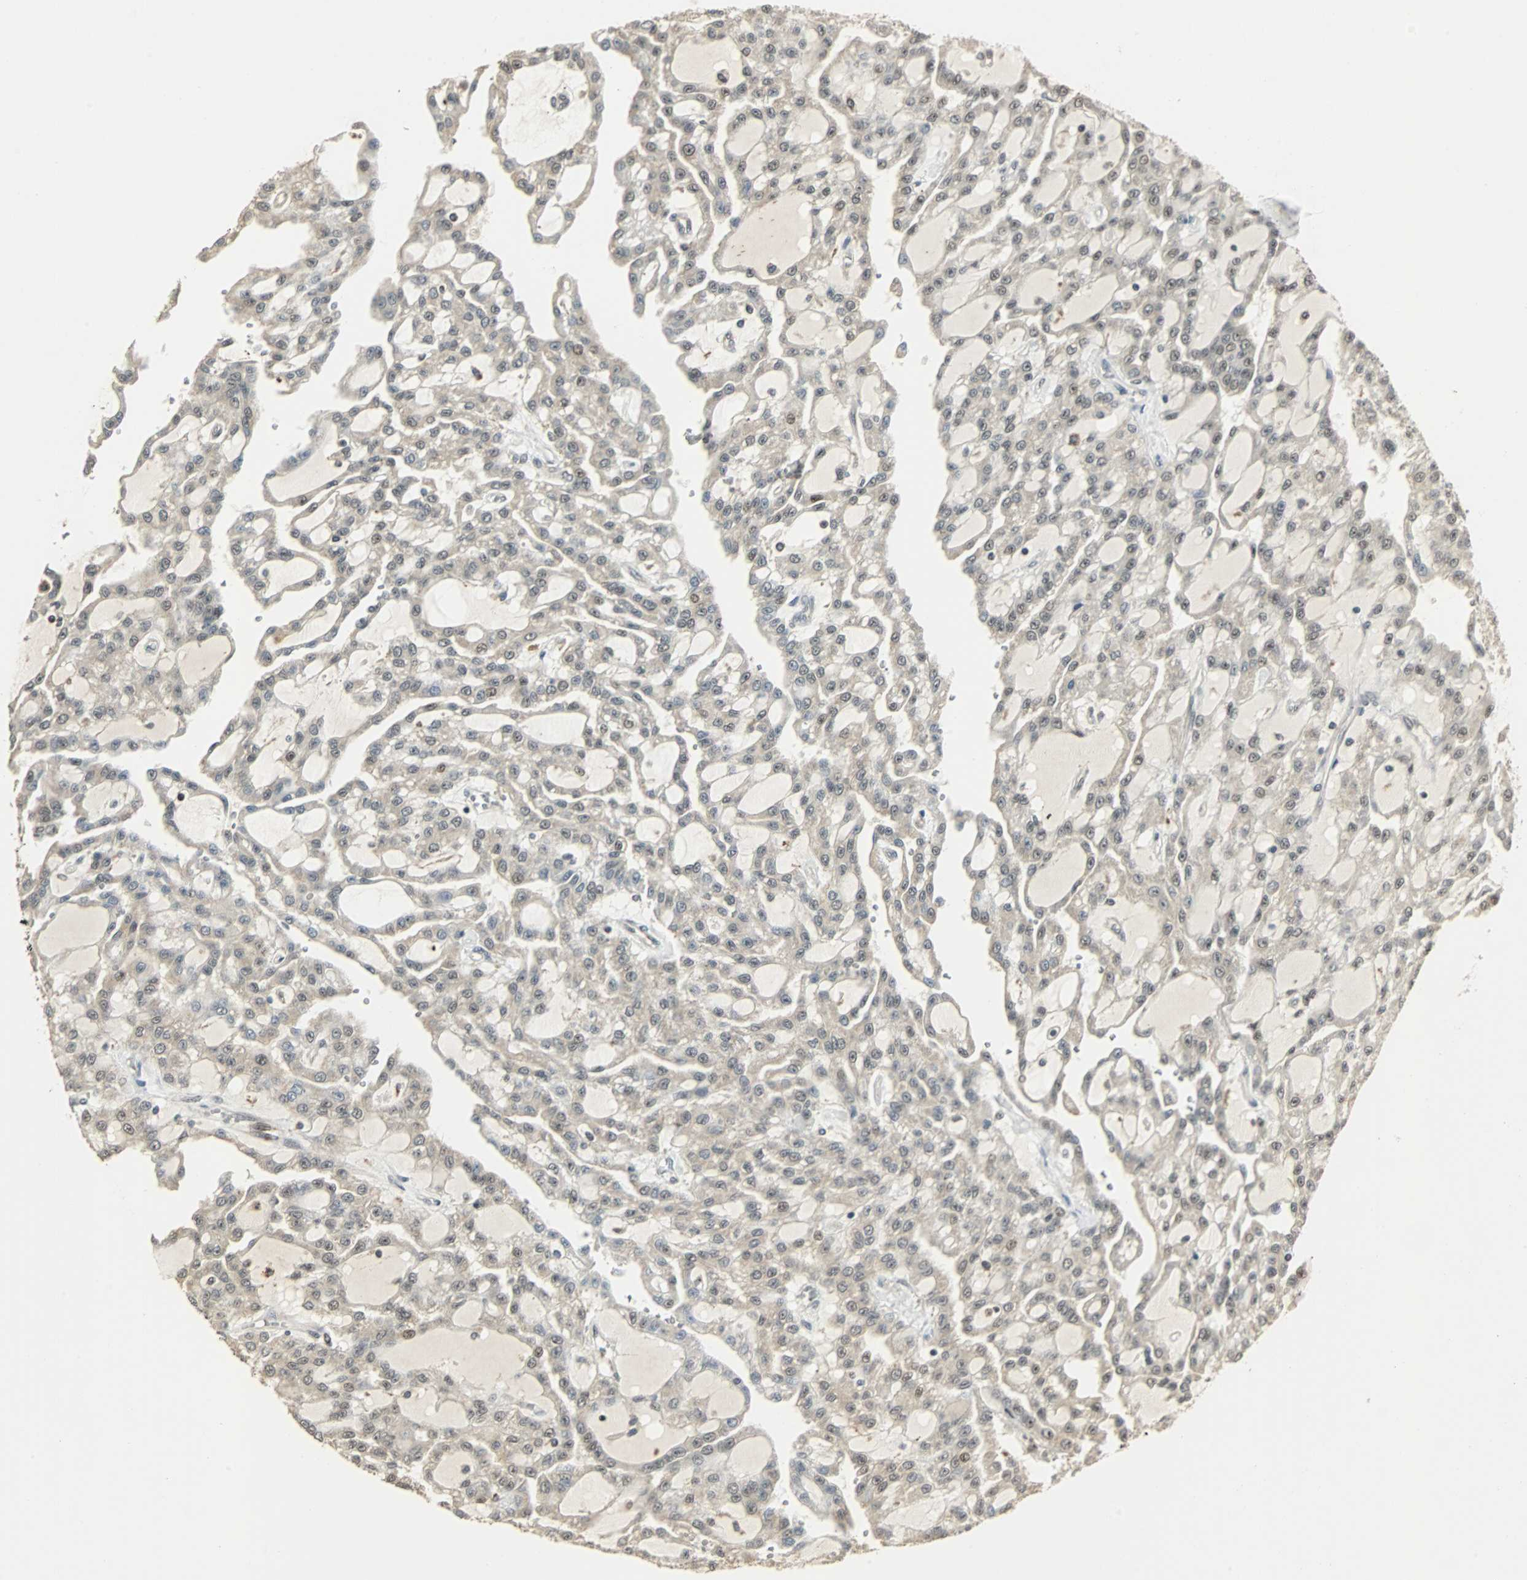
{"staining": {"intensity": "weak", "quantity": "<25%", "location": "nuclear"}, "tissue": "renal cancer", "cell_type": "Tumor cells", "image_type": "cancer", "snomed": [{"axis": "morphology", "description": "Adenocarcinoma, NOS"}, {"axis": "topography", "description": "Kidney"}], "caption": "There is no significant expression in tumor cells of renal cancer. Nuclei are stained in blue.", "gene": "MED4", "patient": {"sex": "male", "age": 63}}